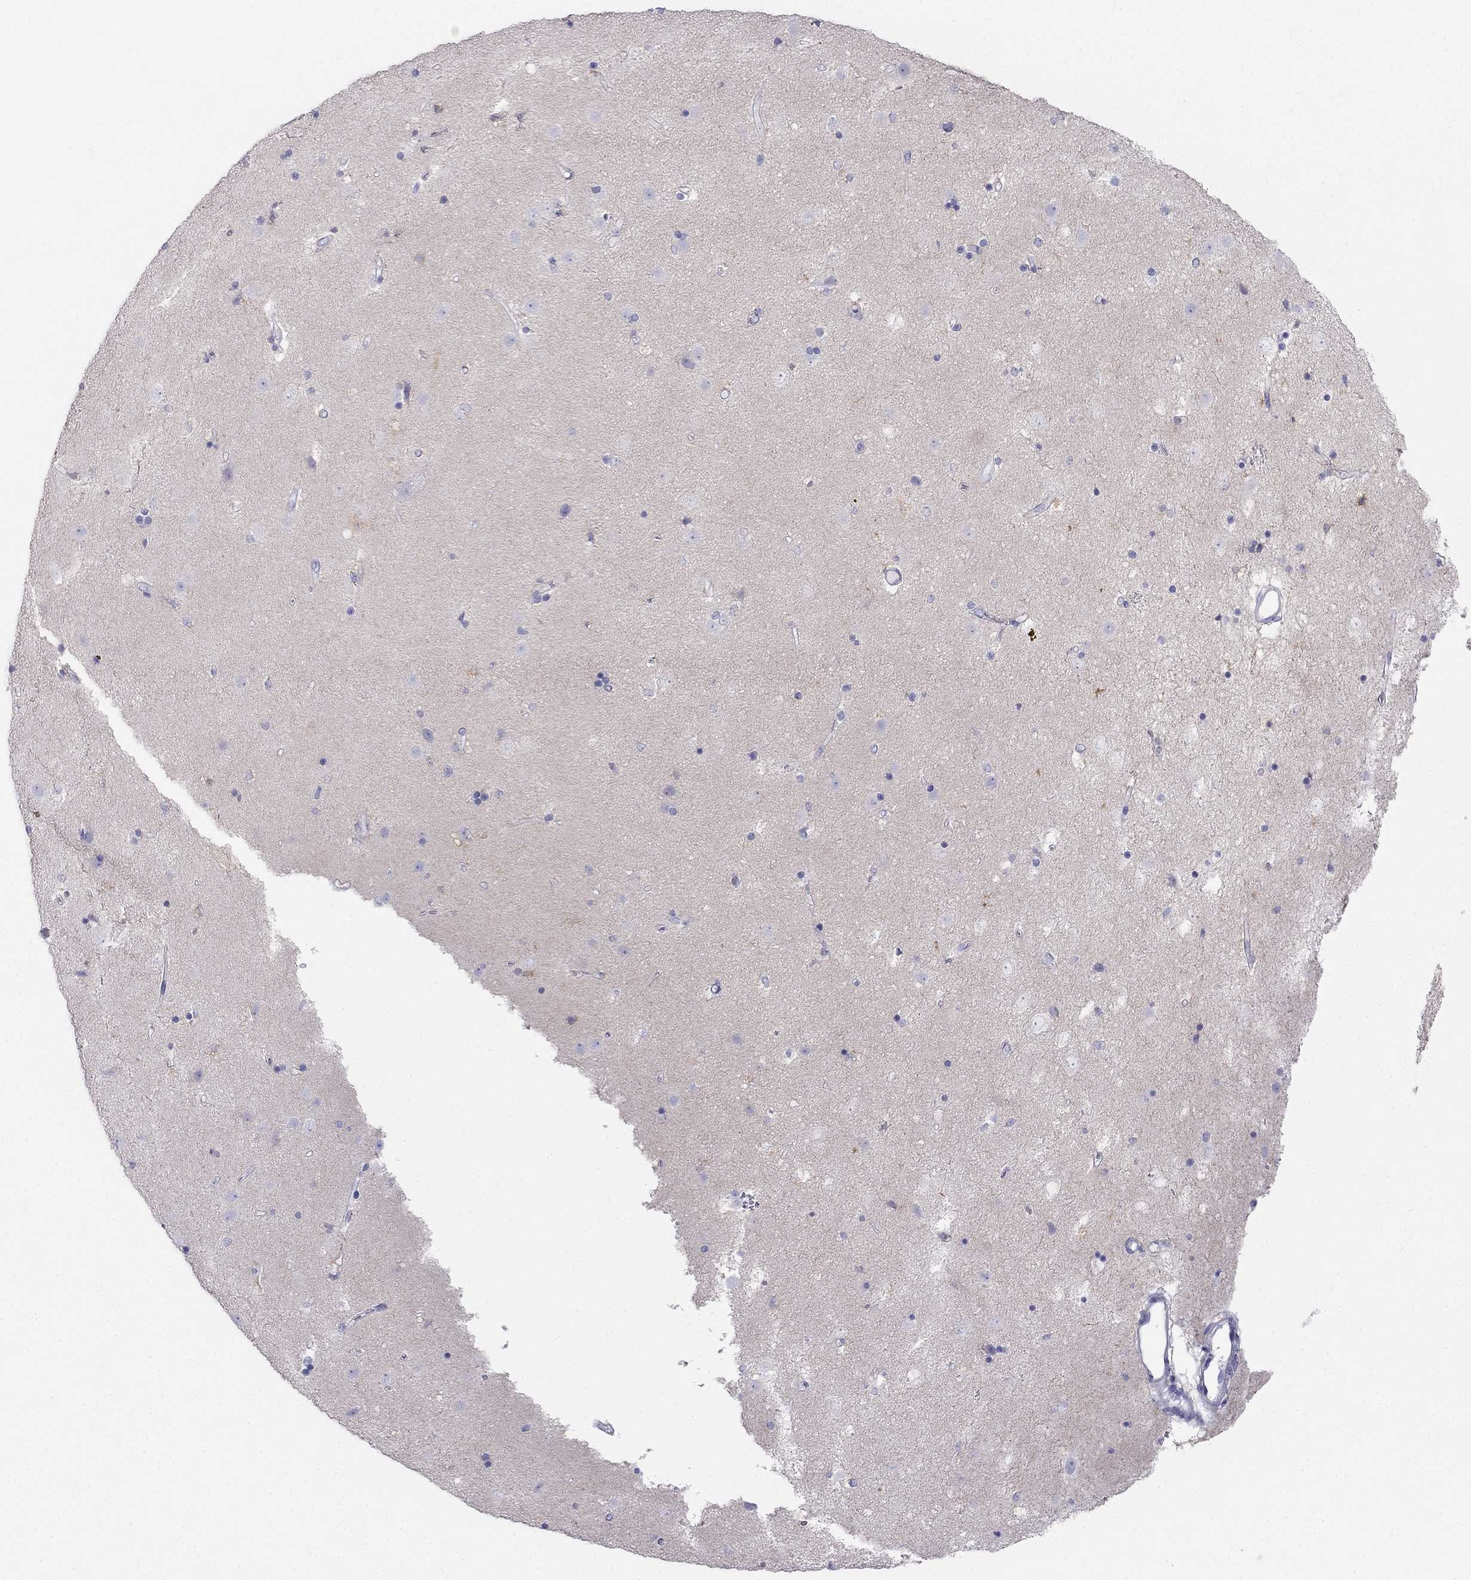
{"staining": {"intensity": "negative", "quantity": "none", "location": "none"}, "tissue": "caudate", "cell_type": "Glial cells", "image_type": "normal", "snomed": [{"axis": "morphology", "description": "Normal tissue, NOS"}, {"axis": "topography", "description": "Lateral ventricle wall"}], "caption": "Human caudate stained for a protein using immunohistochemistry (IHC) shows no staining in glial cells.", "gene": "RFLNA", "patient": {"sex": "female", "age": 71}}